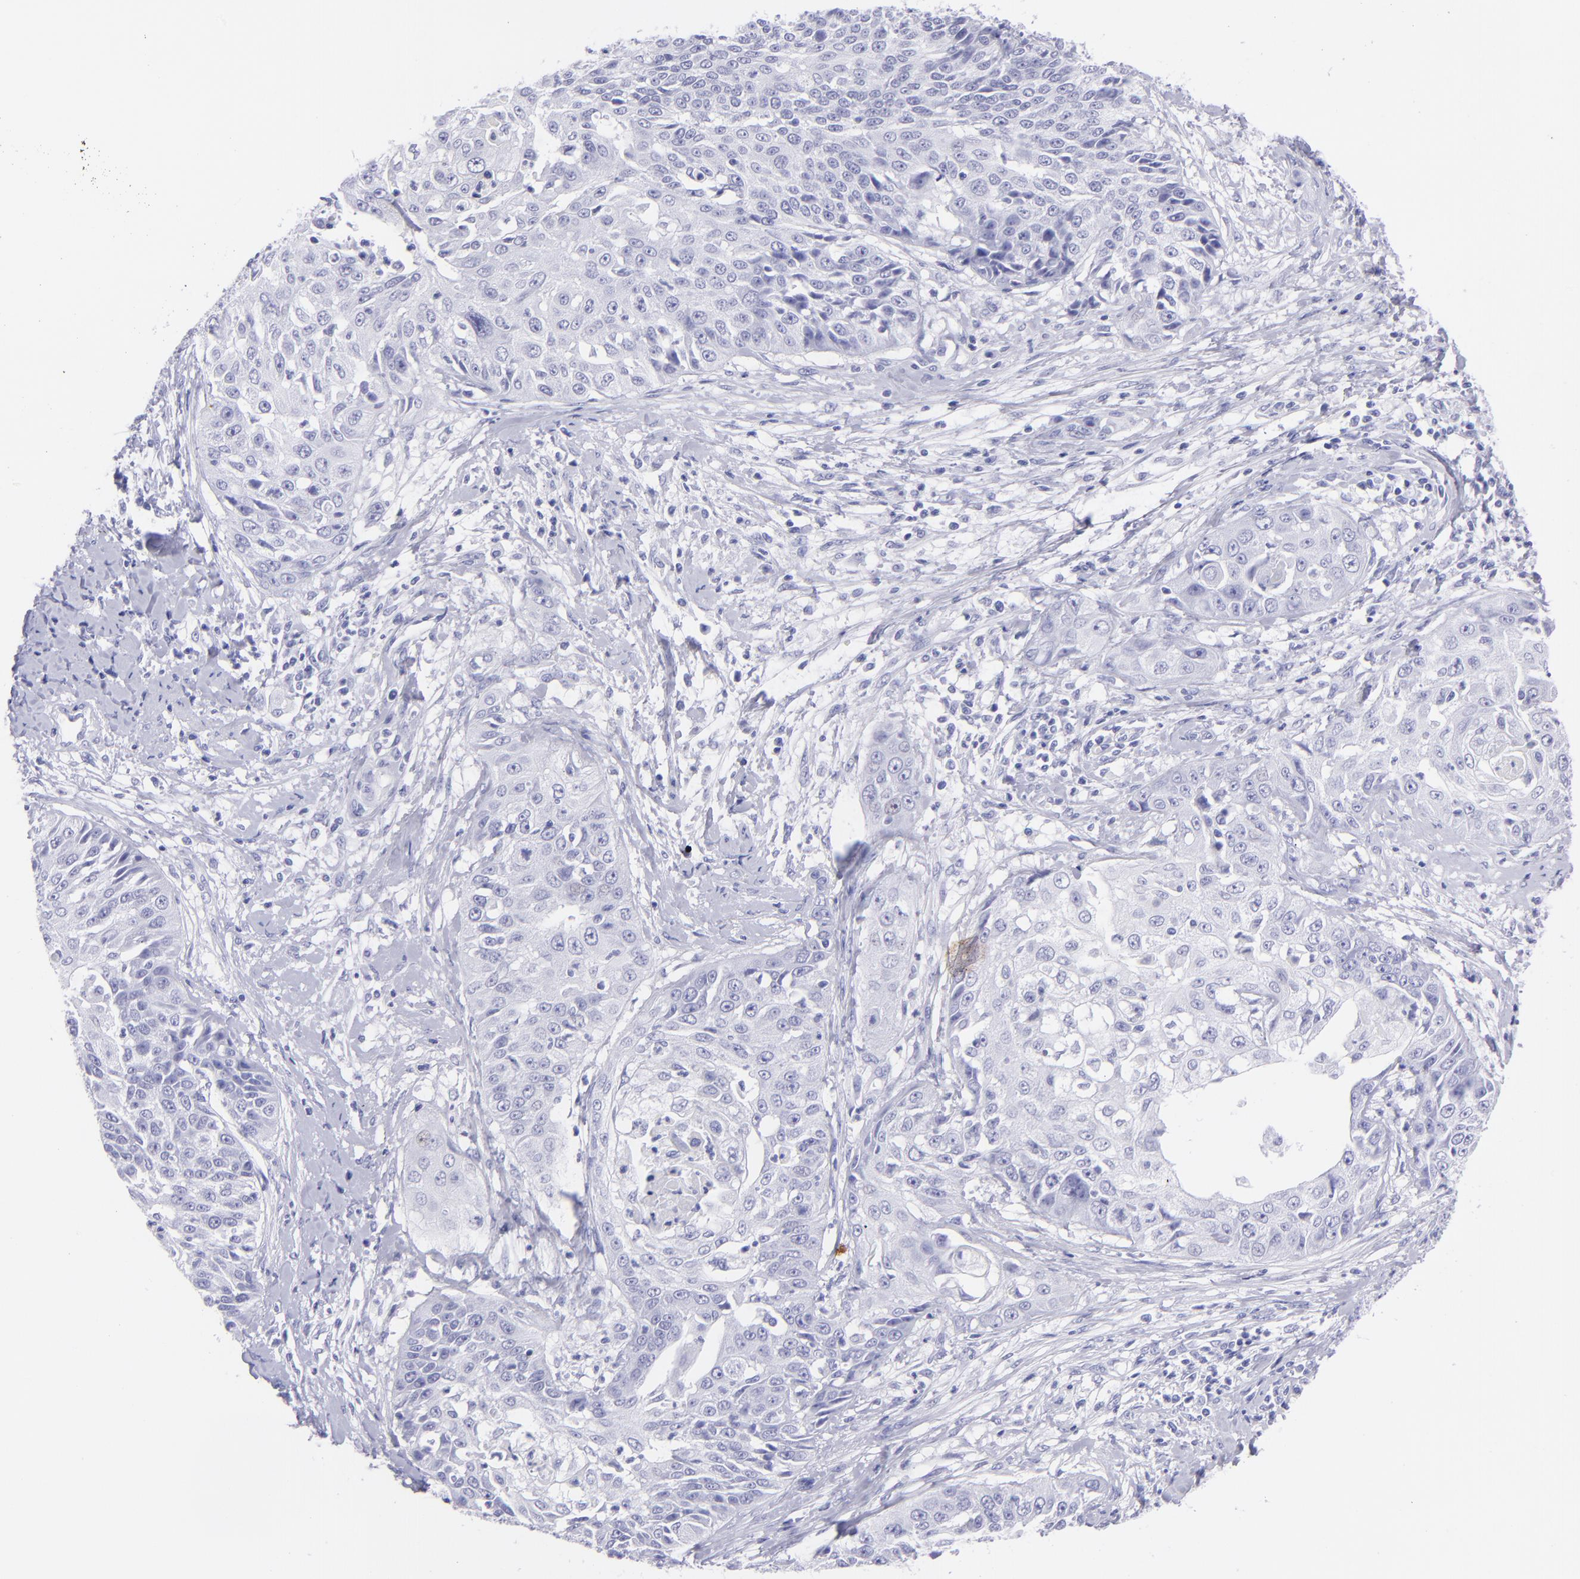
{"staining": {"intensity": "negative", "quantity": "none", "location": "none"}, "tissue": "cervical cancer", "cell_type": "Tumor cells", "image_type": "cancer", "snomed": [{"axis": "morphology", "description": "Squamous cell carcinoma, NOS"}, {"axis": "topography", "description": "Cervix"}], "caption": "A high-resolution micrograph shows immunohistochemistry (IHC) staining of cervical cancer (squamous cell carcinoma), which reveals no significant staining in tumor cells.", "gene": "PIP", "patient": {"sex": "female", "age": 64}}